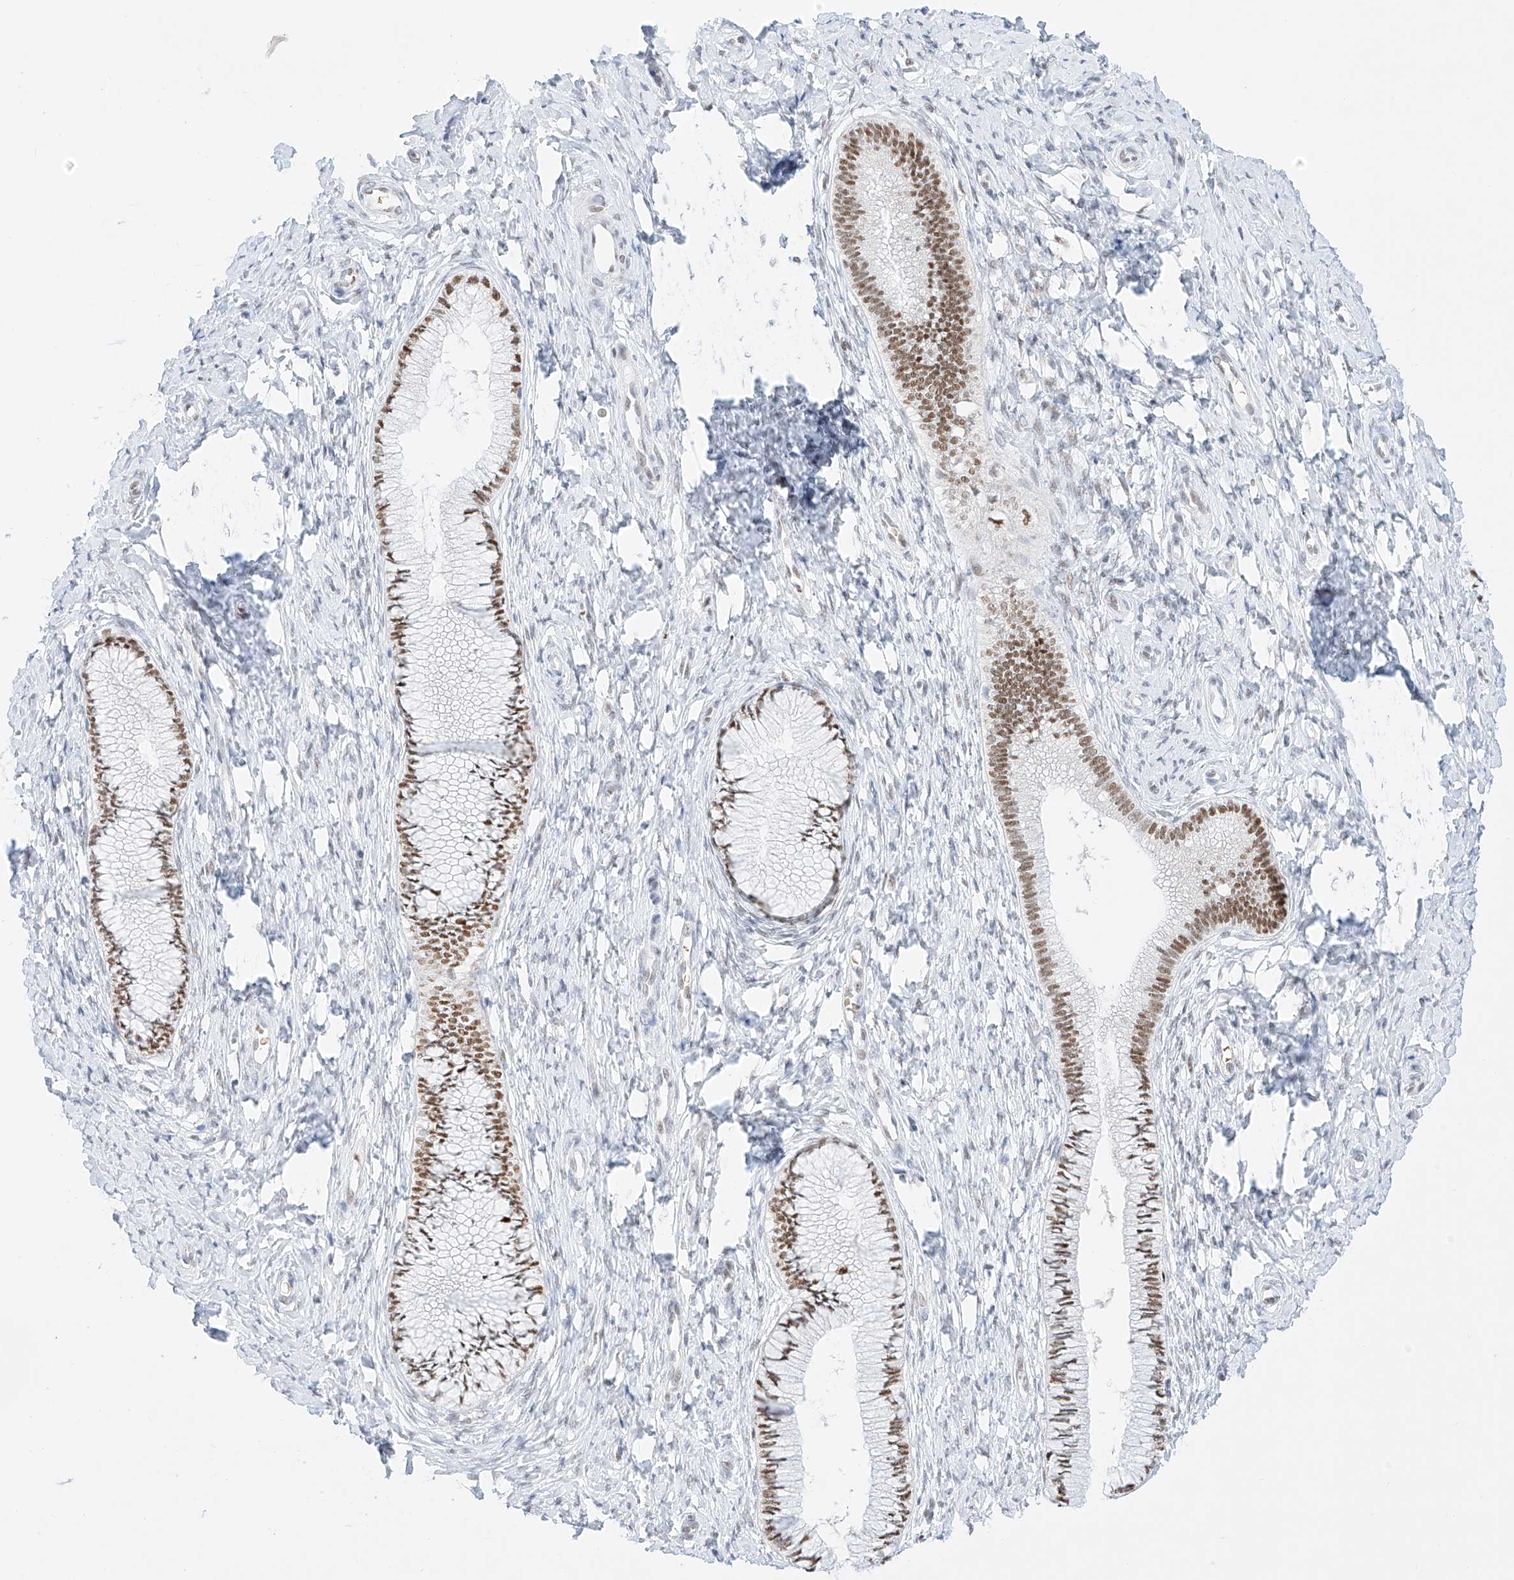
{"staining": {"intensity": "moderate", "quantity": ">75%", "location": "nuclear"}, "tissue": "cervix", "cell_type": "Glandular cells", "image_type": "normal", "snomed": [{"axis": "morphology", "description": "Normal tissue, NOS"}, {"axis": "topography", "description": "Cervix"}], "caption": "Protein analysis of unremarkable cervix demonstrates moderate nuclear positivity in about >75% of glandular cells. The staining was performed using DAB (3,3'-diaminobenzidine) to visualize the protein expression in brown, while the nuclei were stained in blue with hematoxylin (Magnification: 20x).", "gene": "APIP", "patient": {"sex": "female", "age": 36}}